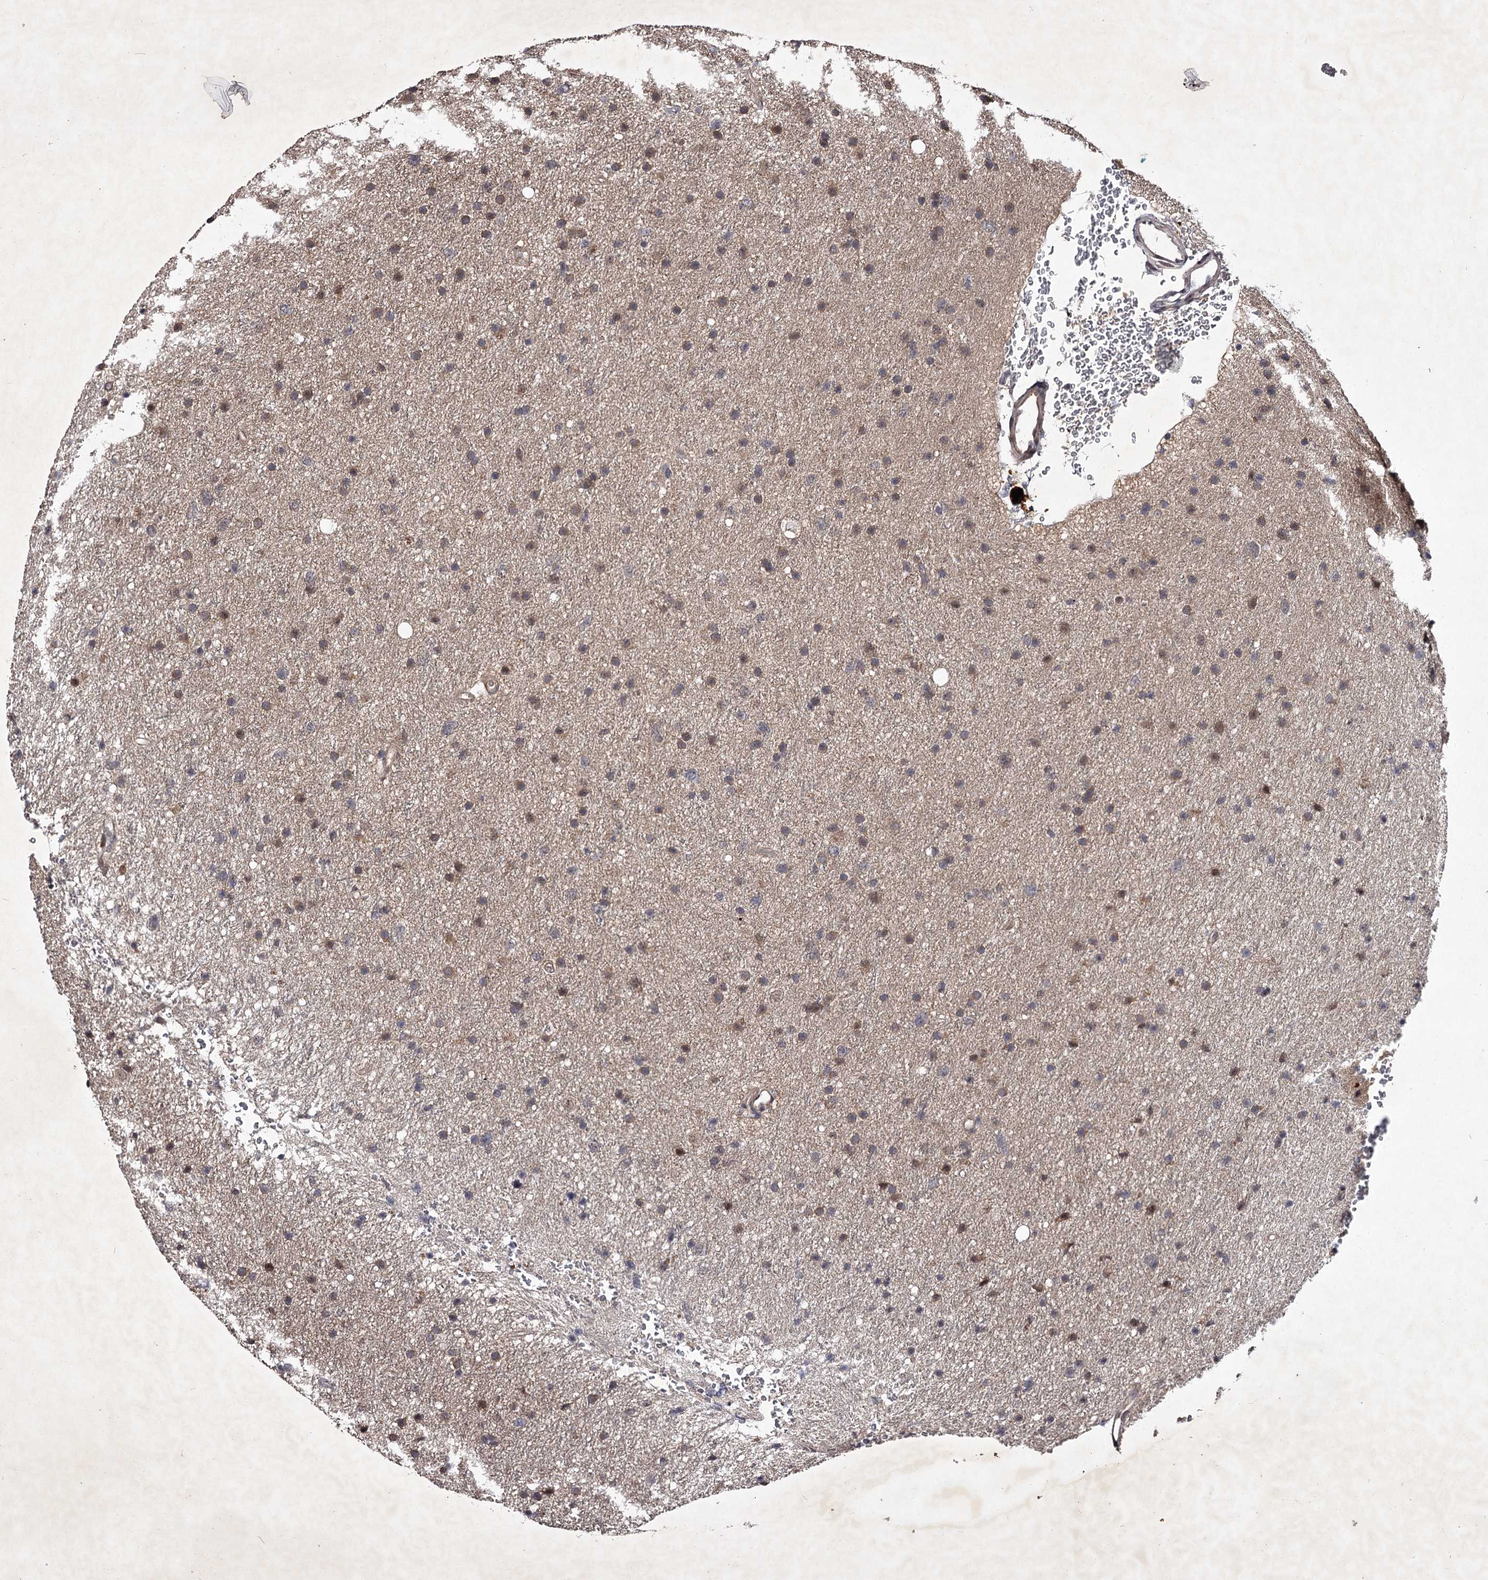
{"staining": {"intensity": "weak", "quantity": "25%-75%", "location": "cytoplasmic/membranous,nuclear"}, "tissue": "glioma", "cell_type": "Tumor cells", "image_type": "cancer", "snomed": [{"axis": "morphology", "description": "Glioma, malignant, Low grade"}, {"axis": "topography", "description": "Cerebral cortex"}], "caption": "The image reveals a brown stain indicating the presence of a protein in the cytoplasmic/membranous and nuclear of tumor cells in glioma.", "gene": "RNF44", "patient": {"sex": "female", "age": 39}}